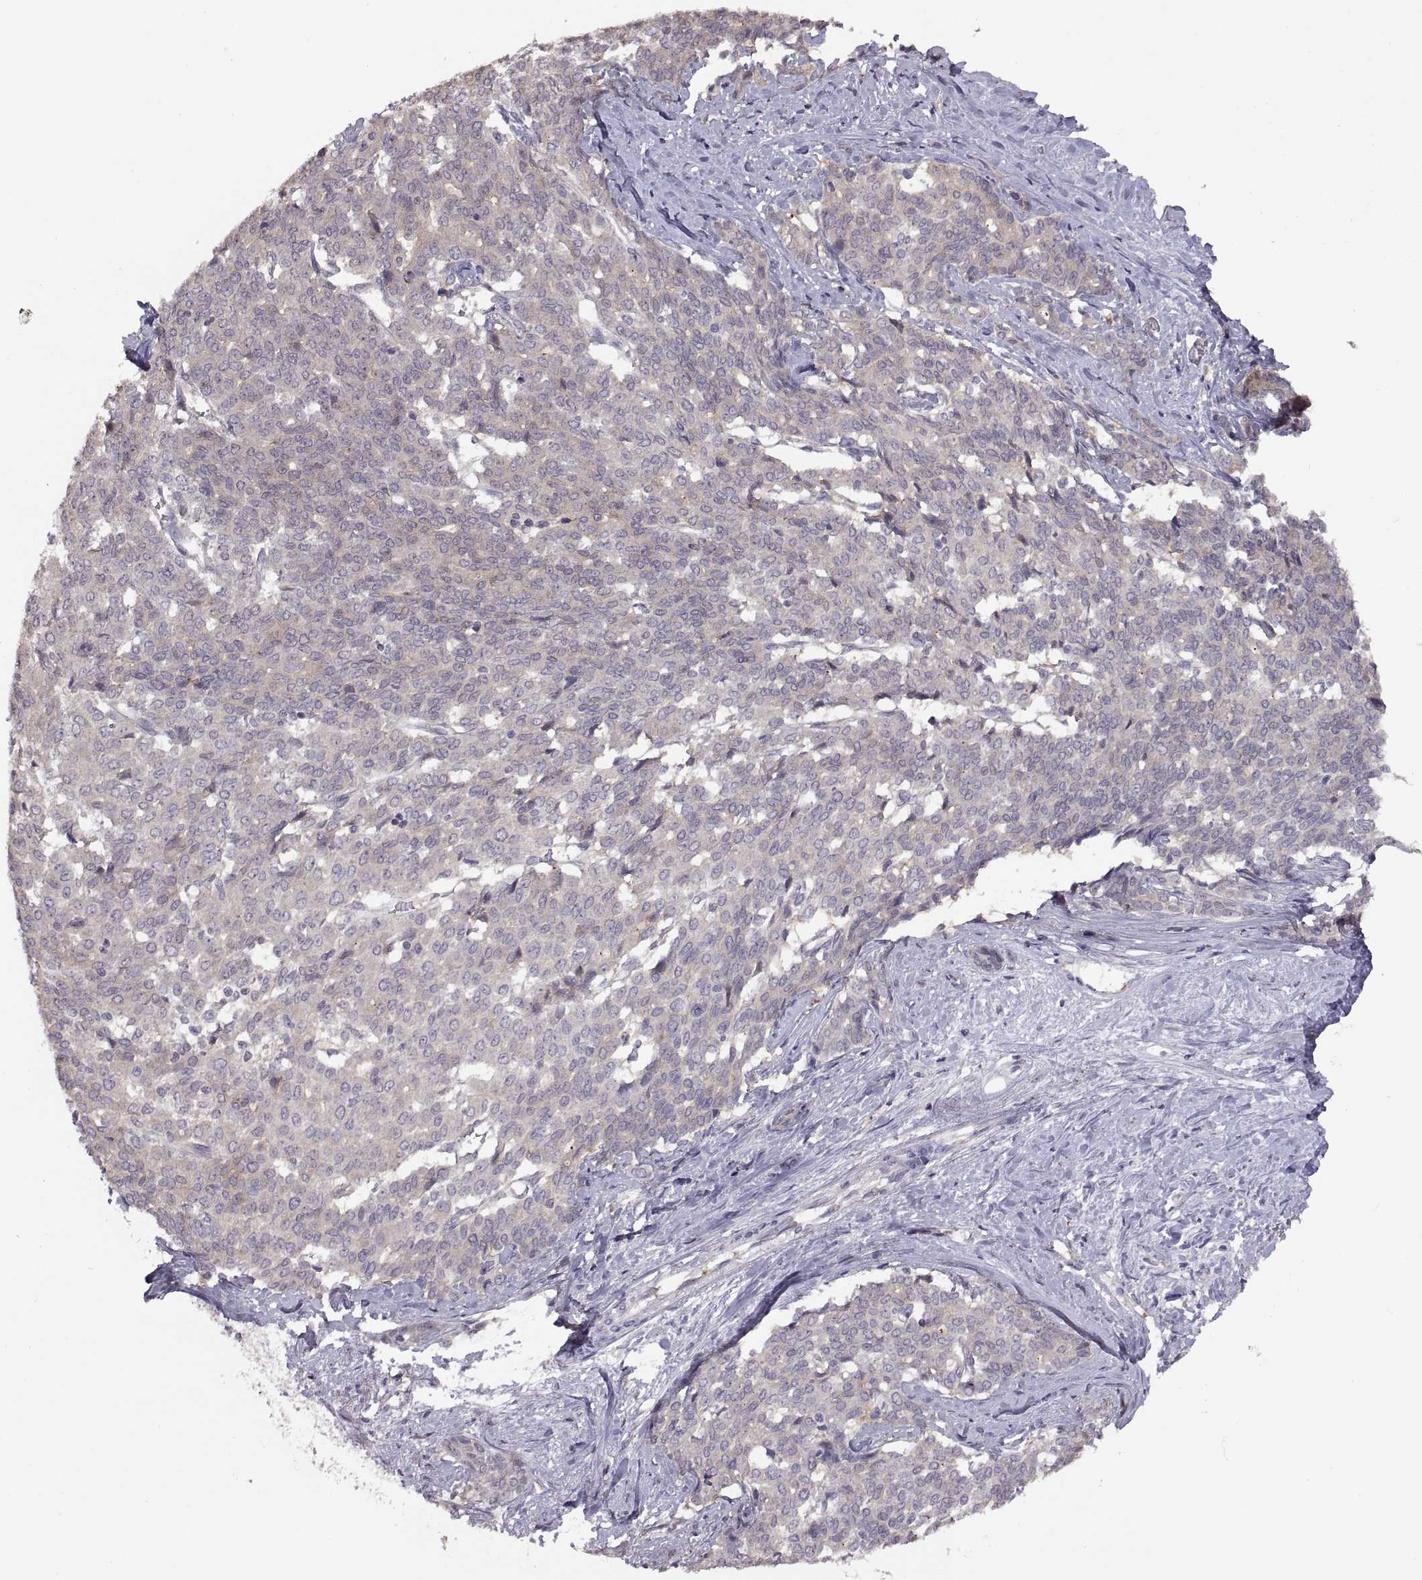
{"staining": {"intensity": "negative", "quantity": "none", "location": "none"}, "tissue": "liver cancer", "cell_type": "Tumor cells", "image_type": "cancer", "snomed": [{"axis": "morphology", "description": "Cholangiocarcinoma"}, {"axis": "topography", "description": "Liver"}], "caption": "Immunohistochemistry (IHC) histopathology image of human liver cancer stained for a protein (brown), which shows no staining in tumor cells. Brightfield microscopy of immunohistochemistry (IHC) stained with DAB (3,3'-diaminobenzidine) (brown) and hematoxylin (blue), captured at high magnification.", "gene": "NMNAT2", "patient": {"sex": "female", "age": 47}}